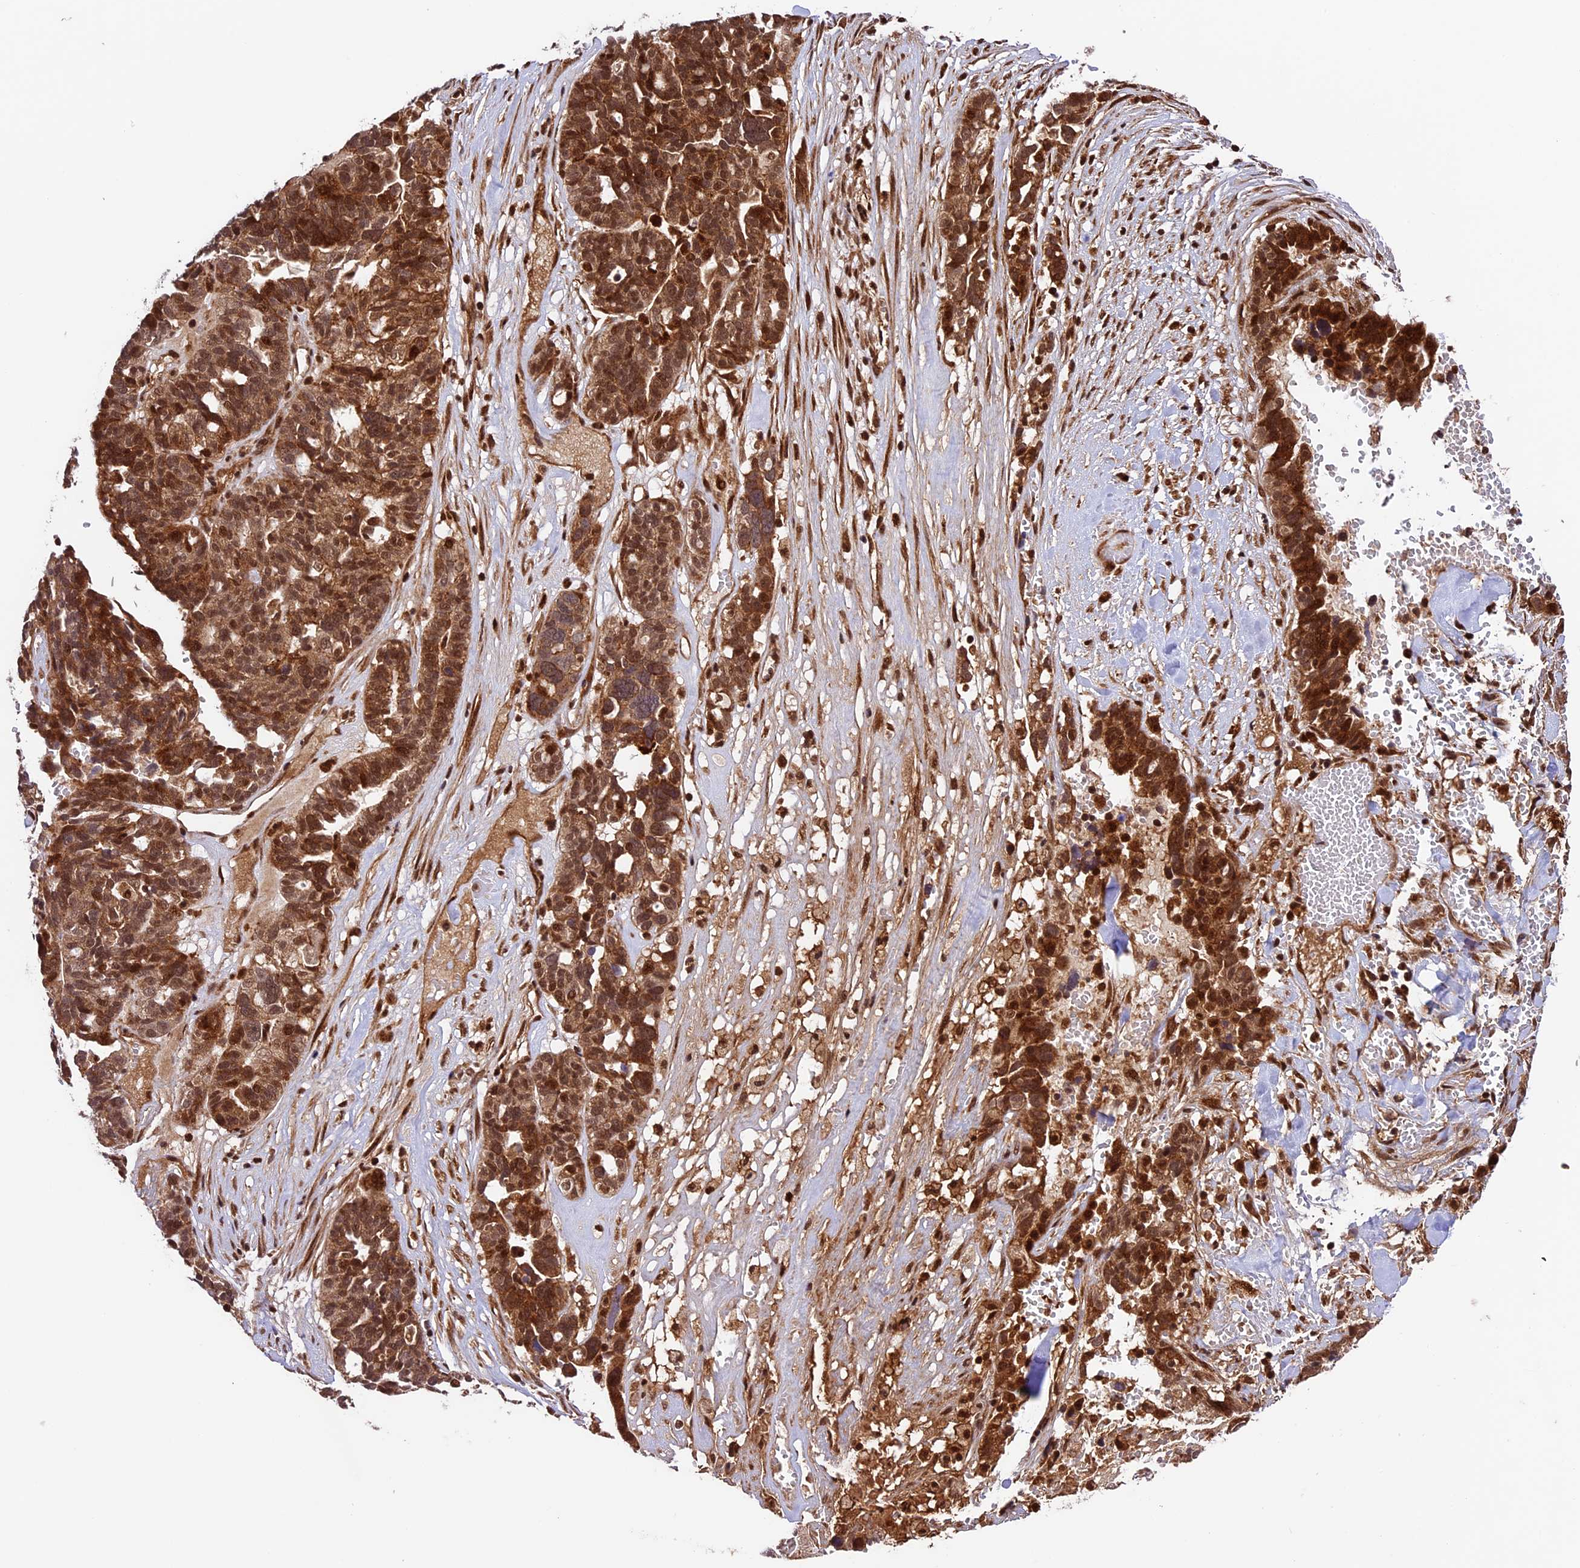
{"staining": {"intensity": "strong", "quantity": ">75%", "location": "cytoplasmic/membranous,nuclear"}, "tissue": "ovarian cancer", "cell_type": "Tumor cells", "image_type": "cancer", "snomed": [{"axis": "morphology", "description": "Cystadenocarcinoma, serous, NOS"}, {"axis": "topography", "description": "Ovary"}], "caption": "This micrograph displays immunohistochemistry (IHC) staining of human ovarian cancer (serous cystadenocarcinoma), with high strong cytoplasmic/membranous and nuclear expression in about >75% of tumor cells.", "gene": "DHX38", "patient": {"sex": "female", "age": 59}}